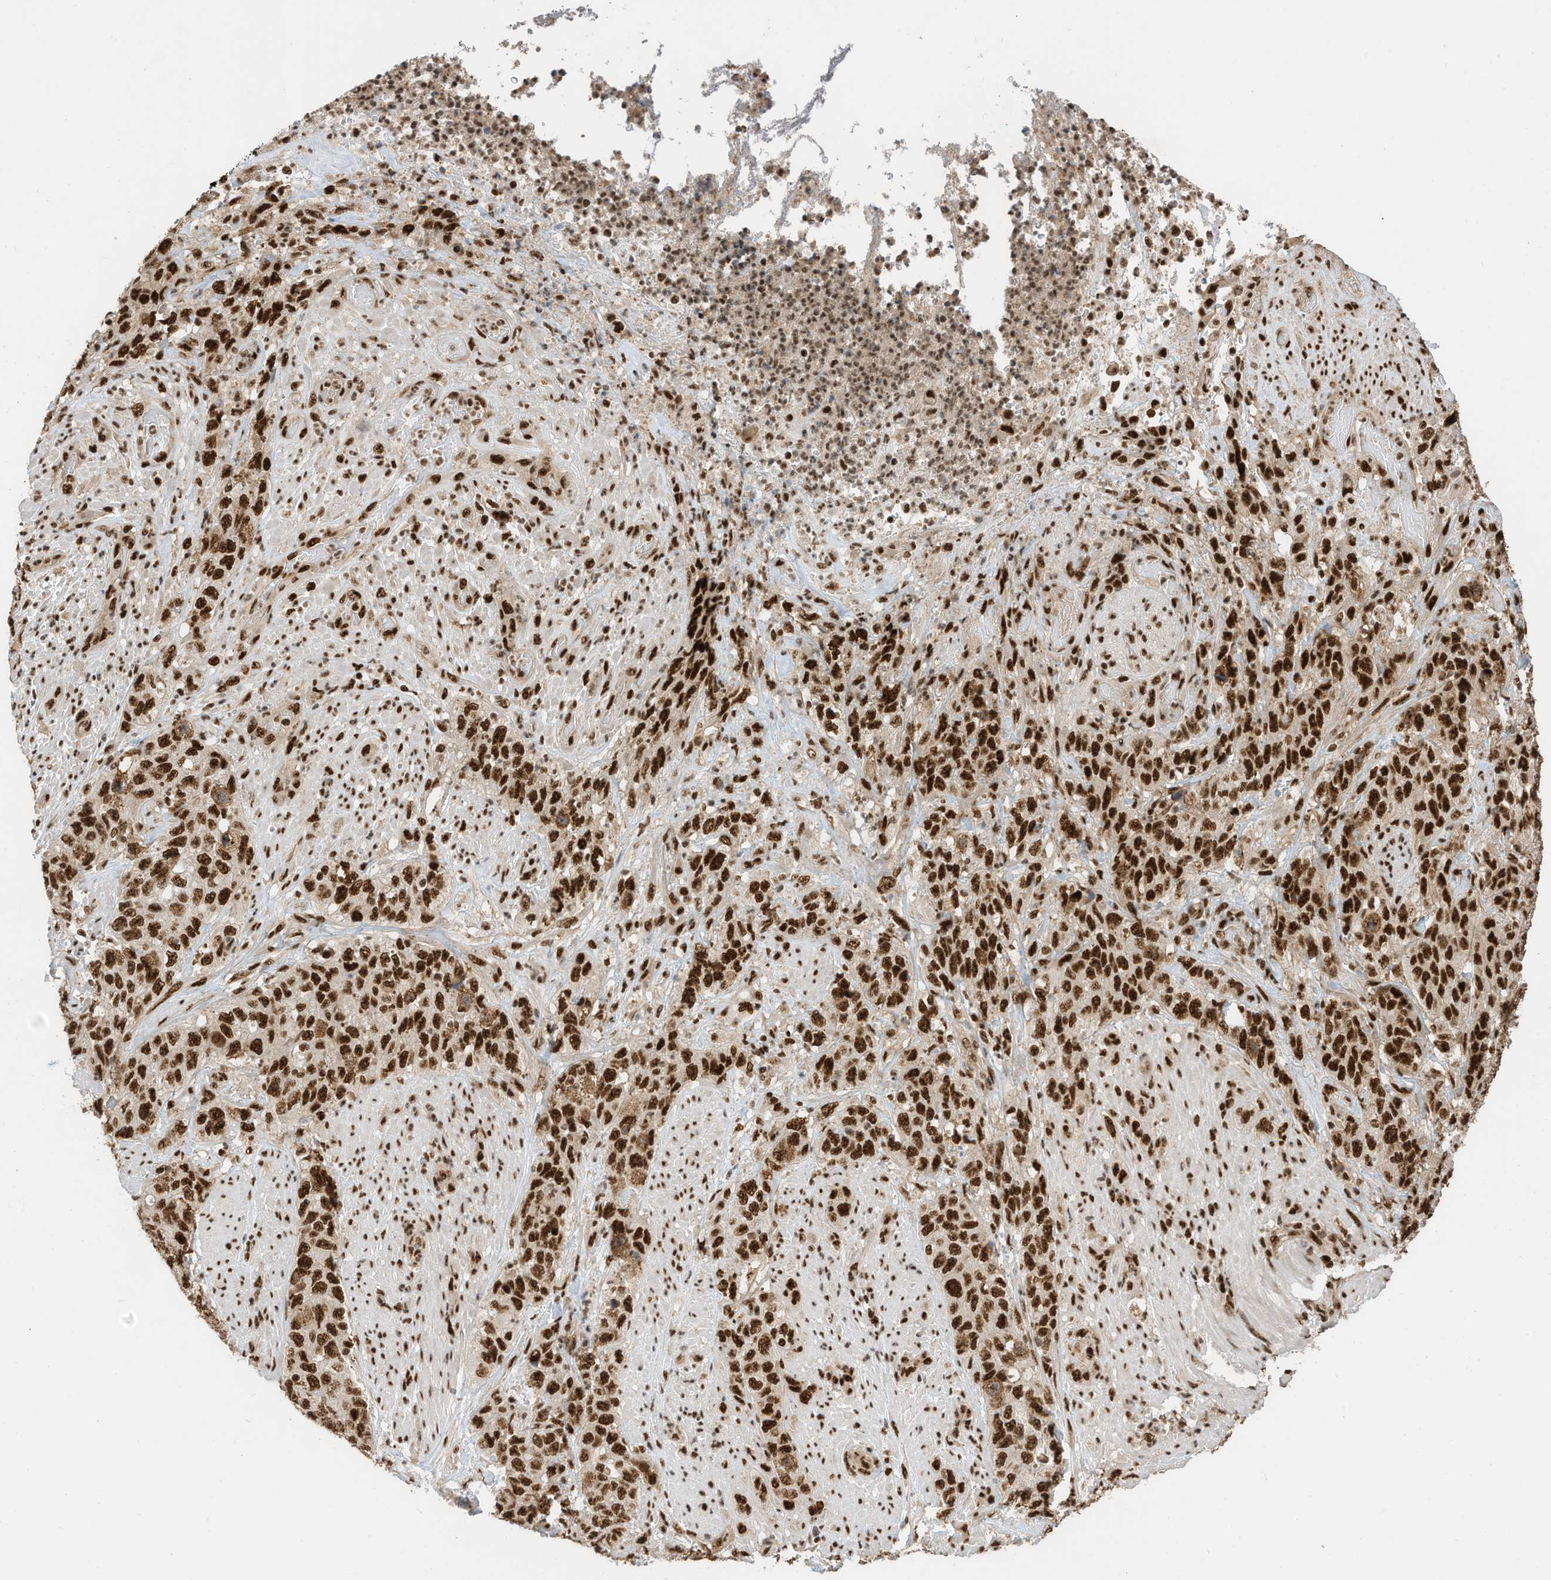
{"staining": {"intensity": "strong", "quantity": ">75%", "location": "nuclear"}, "tissue": "stomach cancer", "cell_type": "Tumor cells", "image_type": "cancer", "snomed": [{"axis": "morphology", "description": "Adenocarcinoma, NOS"}, {"axis": "topography", "description": "Stomach"}], "caption": "A brown stain highlights strong nuclear expression of a protein in human adenocarcinoma (stomach) tumor cells.", "gene": "SF3A3", "patient": {"sex": "male", "age": 48}}